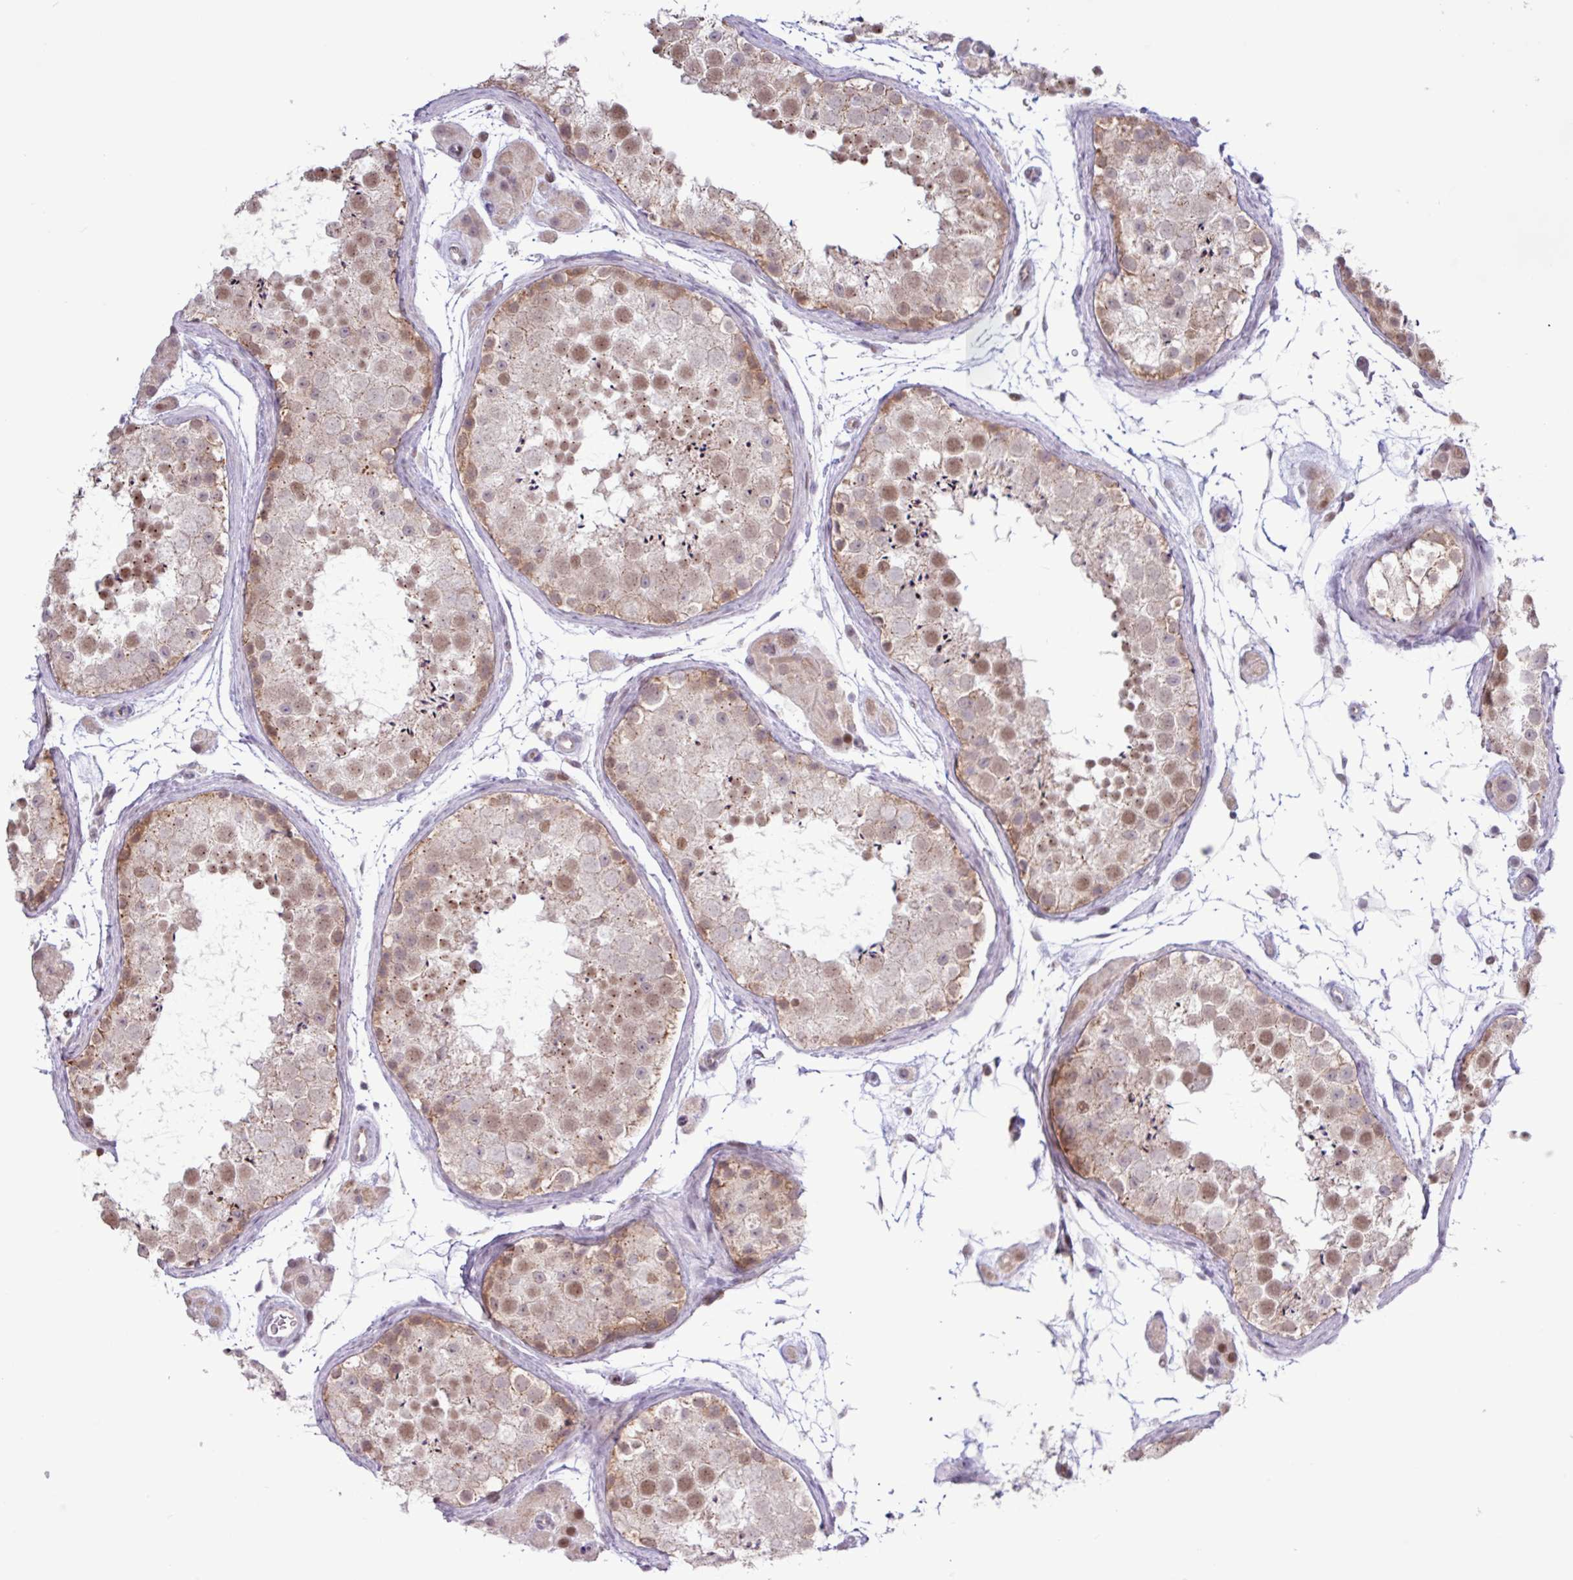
{"staining": {"intensity": "moderate", "quantity": "25%-75%", "location": "cytoplasmic/membranous,nuclear"}, "tissue": "testis", "cell_type": "Cells in seminiferous ducts", "image_type": "normal", "snomed": [{"axis": "morphology", "description": "Normal tissue, NOS"}, {"axis": "topography", "description": "Testis"}], "caption": "The micrograph reveals staining of benign testis, revealing moderate cytoplasmic/membranous,nuclear protein expression (brown color) within cells in seminiferous ducts. Immunohistochemistry stains the protein in brown and the nuclei are stained blue.", "gene": "RTL3", "patient": {"sex": "male", "age": 41}}